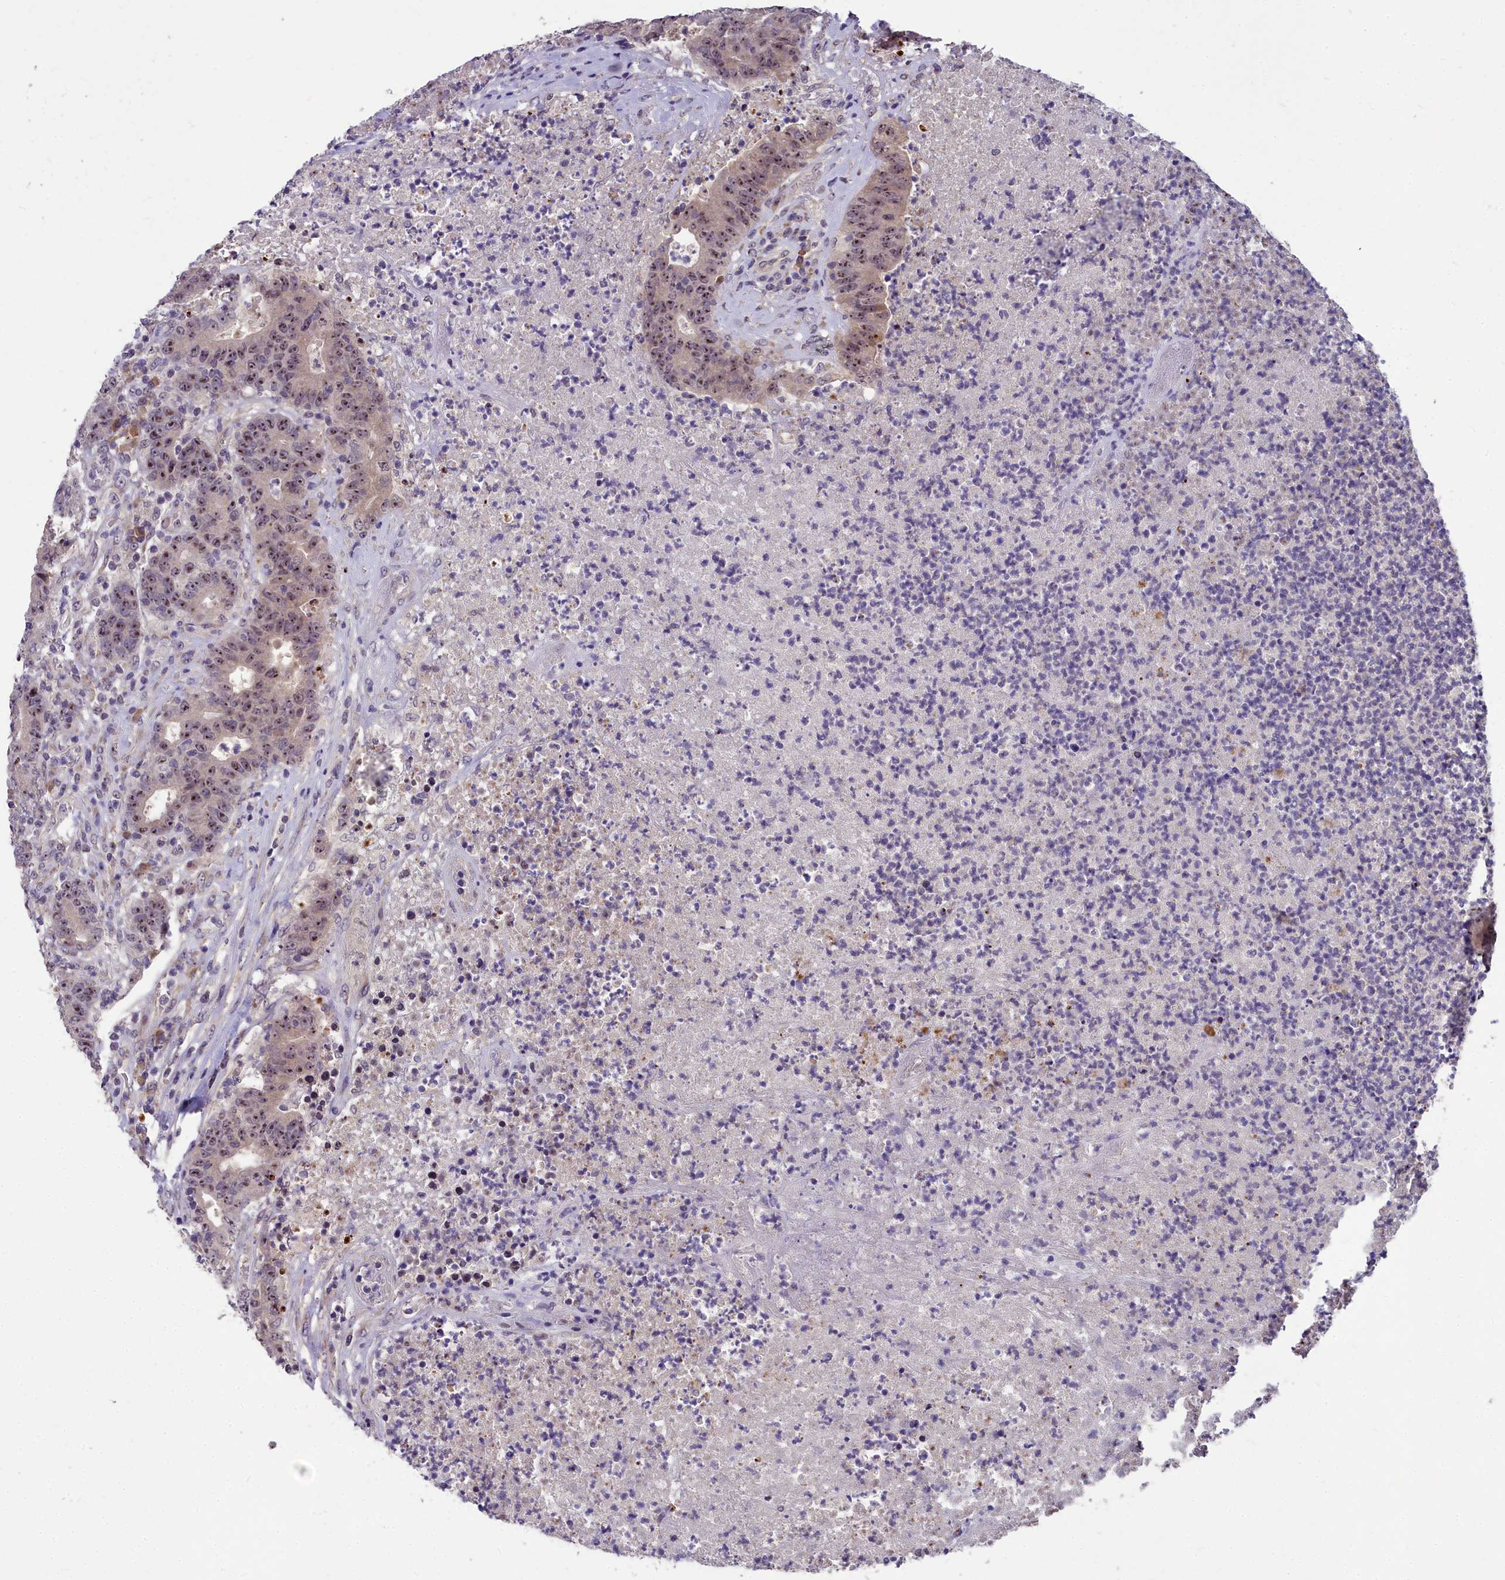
{"staining": {"intensity": "moderate", "quantity": ">75%", "location": "cytoplasmic/membranous,nuclear"}, "tissue": "colorectal cancer", "cell_type": "Tumor cells", "image_type": "cancer", "snomed": [{"axis": "morphology", "description": "Adenocarcinoma, NOS"}, {"axis": "topography", "description": "Colon"}], "caption": "About >75% of tumor cells in colorectal cancer (adenocarcinoma) show moderate cytoplasmic/membranous and nuclear protein positivity as visualized by brown immunohistochemical staining.", "gene": "ZNF333", "patient": {"sex": "female", "age": 75}}